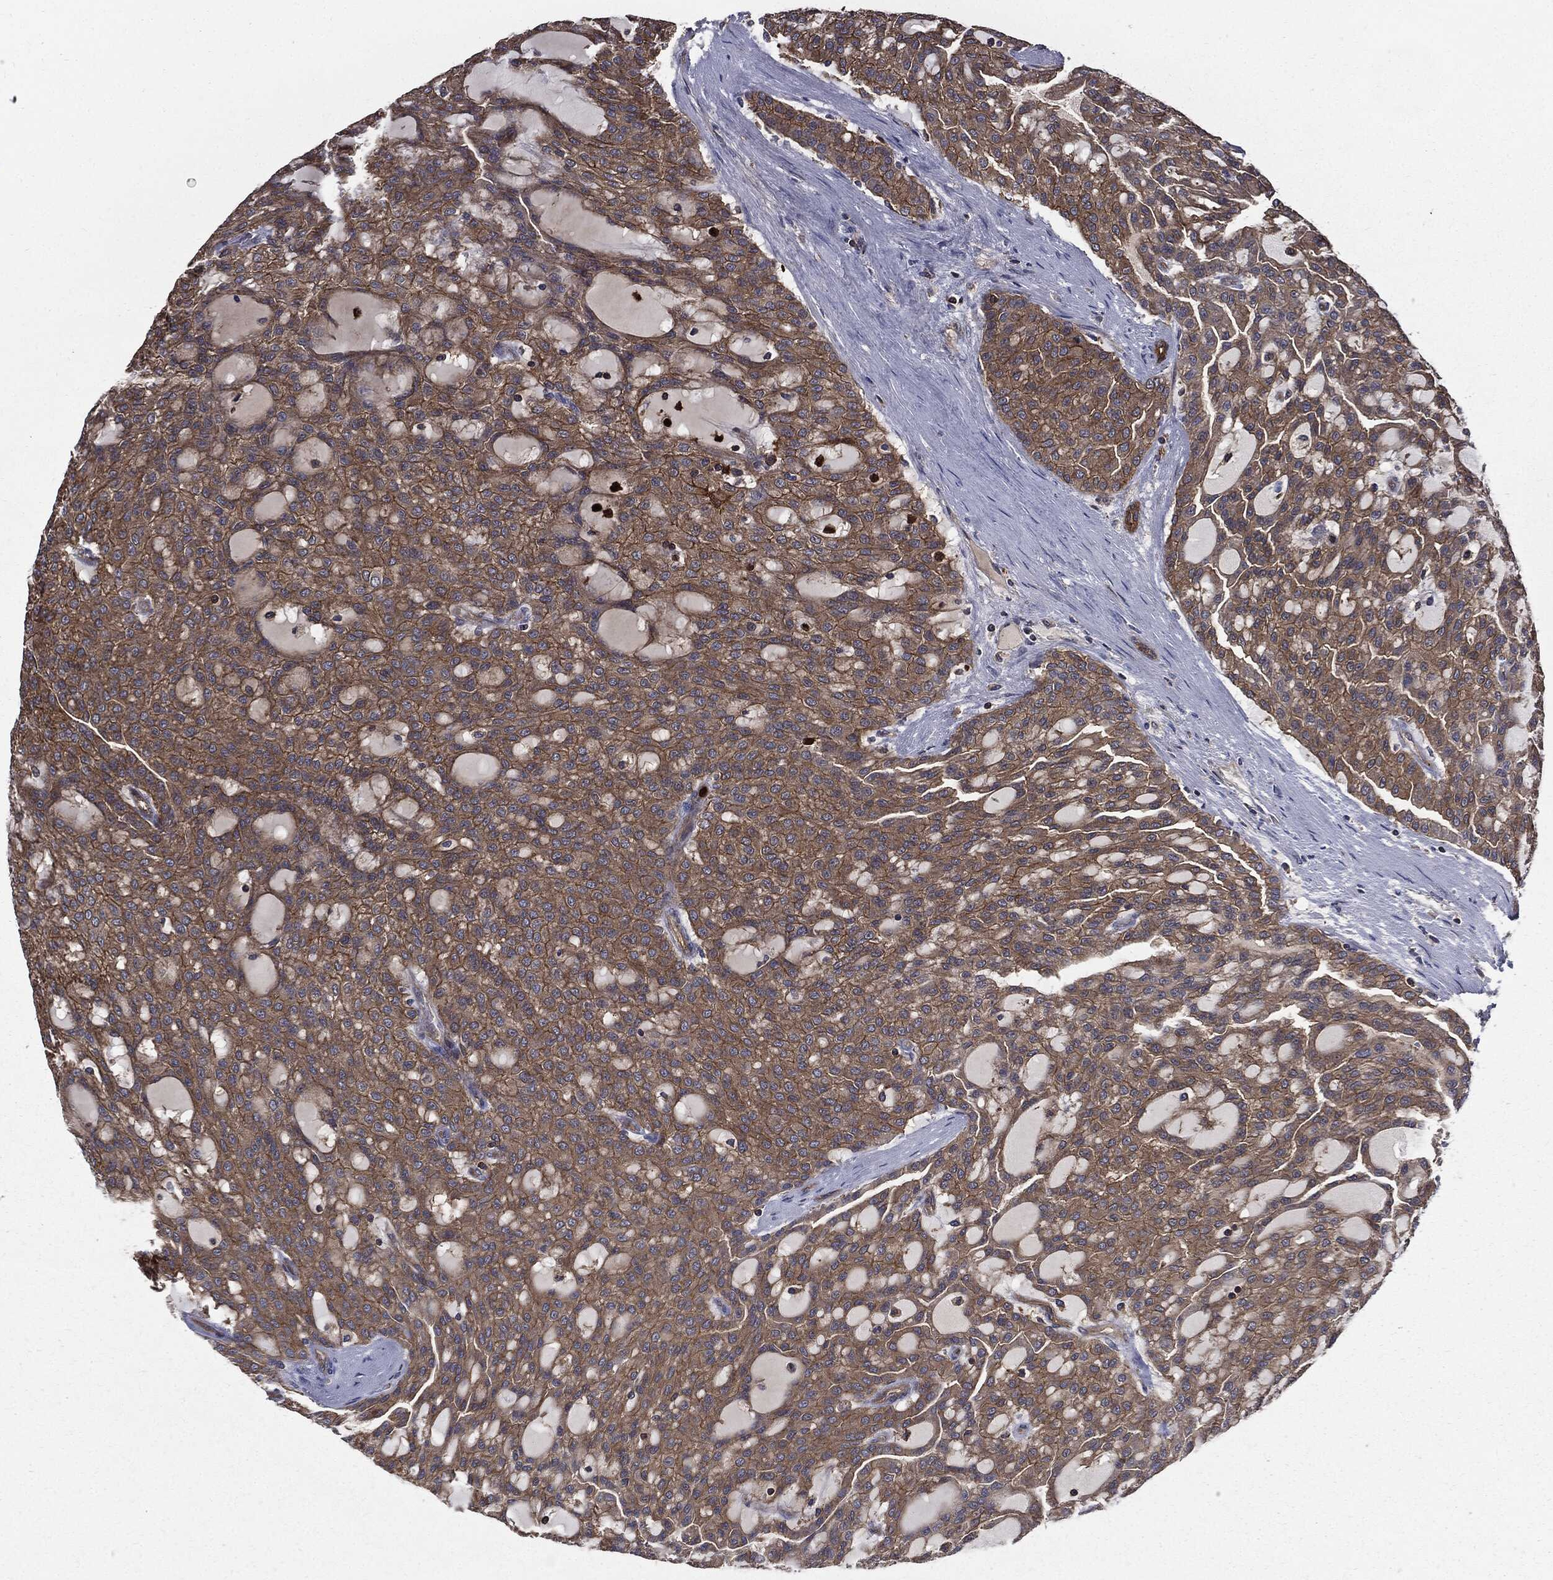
{"staining": {"intensity": "moderate", "quantity": ">75%", "location": "cytoplasmic/membranous"}, "tissue": "renal cancer", "cell_type": "Tumor cells", "image_type": "cancer", "snomed": [{"axis": "morphology", "description": "Adenocarcinoma, NOS"}, {"axis": "topography", "description": "Kidney"}], "caption": "Renal cancer (adenocarcinoma) stained with a protein marker exhibits moderate staining in tumor cells.", "gene": "PDCD6IP", "patient": {"sex": "male", "age": 63}}